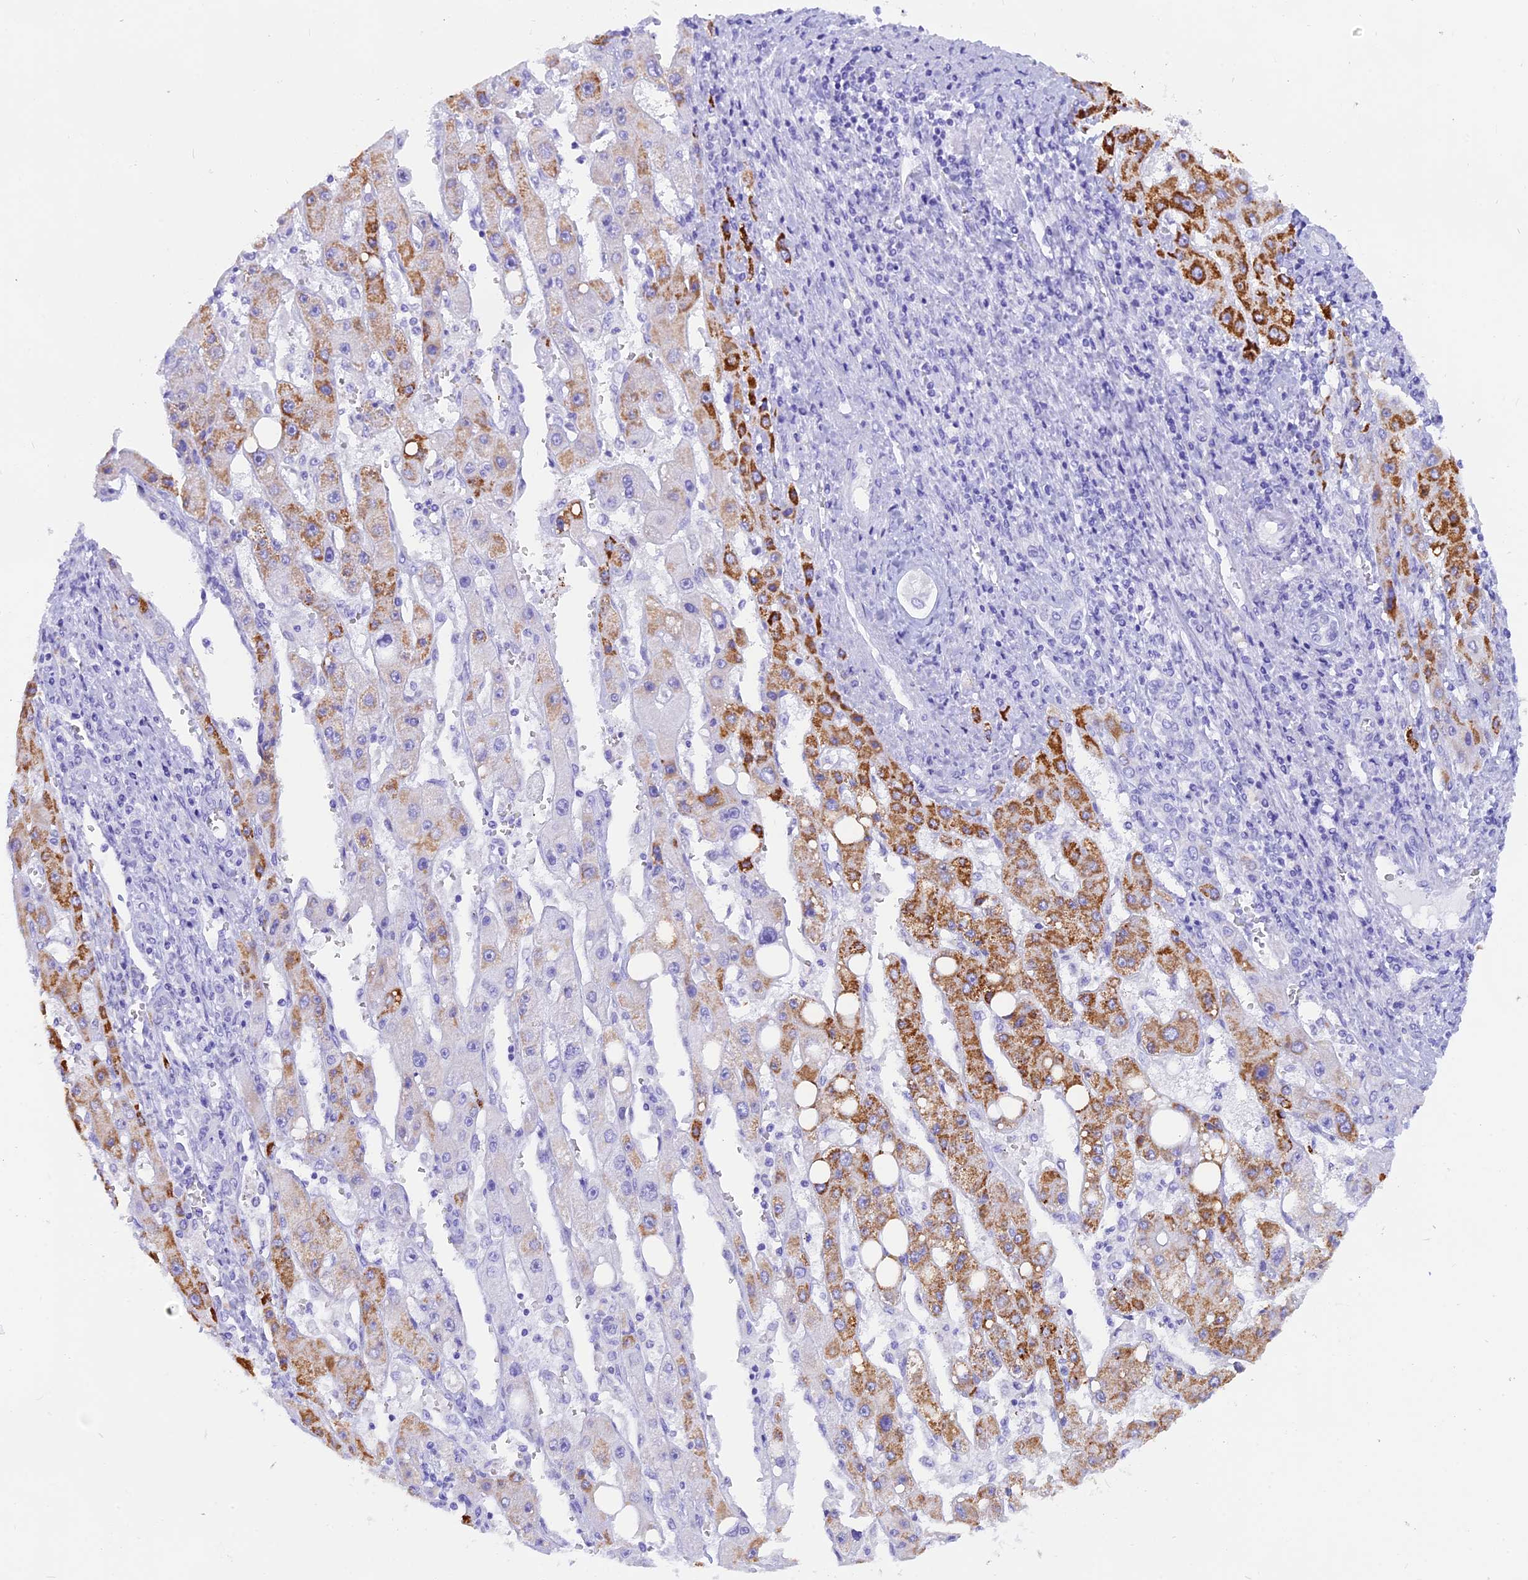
{"staining": {"intensity": "moderate", "quantity": "25%-75%", "location": "cytoplasmic/membranous"}, "tissue": "liver cancer", "cell_type": "Tumor cells", "image_type": "cancer", "snomed": [{"axis": "morphology", "description": "Carcinoma, Hepatocellular, NOS"}, {"axis": "topography", "description": "Liver"}], "caption": "Liver cancer (hepatocellular carcinoma) was stained to show a protein in brown. There is medium levels of moderate cytoplasmic/membranous positivity in about 25%-75% of tumor cells. The staining is performed using DAB brown chromogen to label protein expression. The nuclei are counter-stained blue using hematoxylin.", "gene": "ISCA1", "patient": {"sex": "female", "age": 73}}